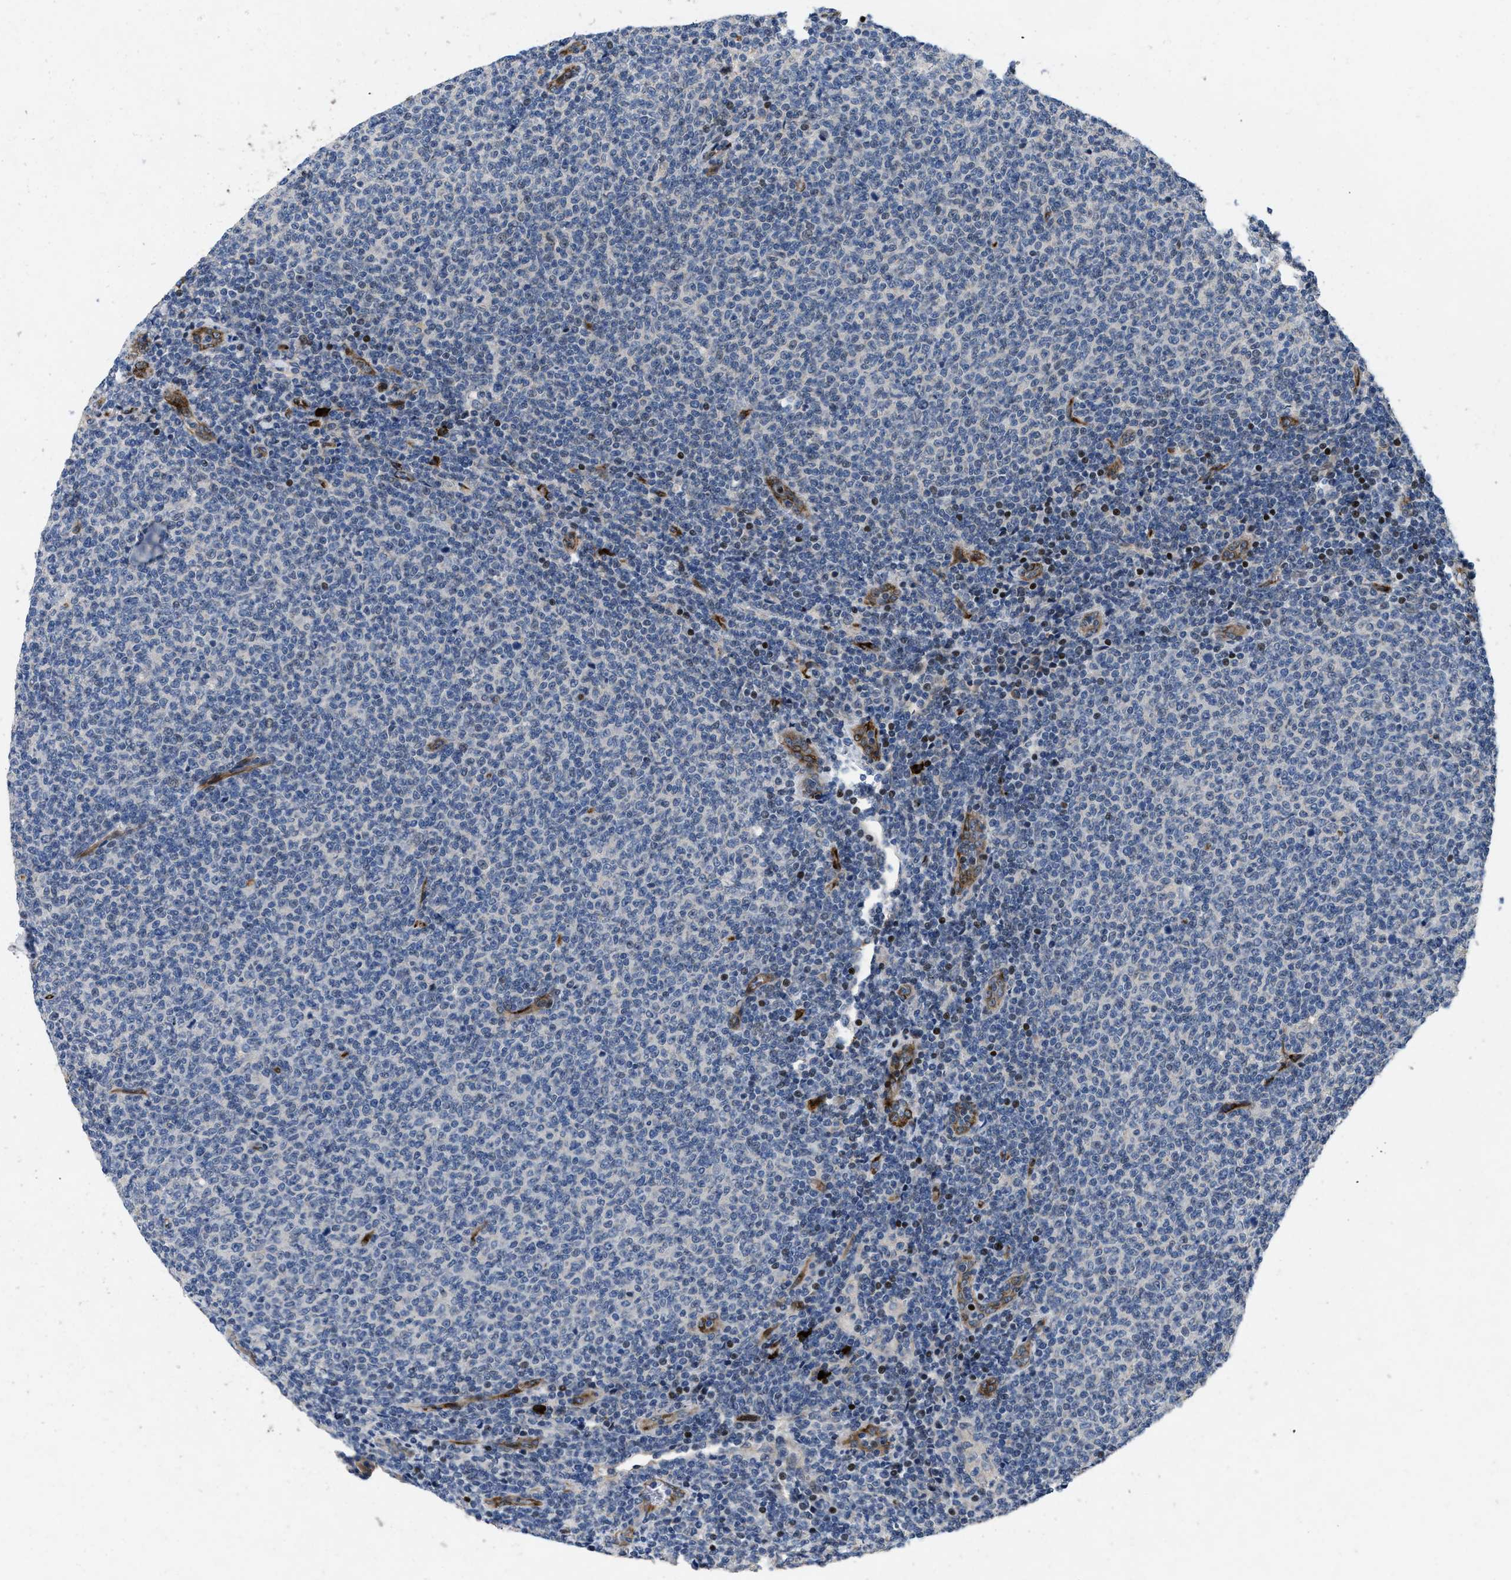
{"staining": {"intensity": "negative", "quantity": "none", "location": "none"}, "tissue": "lymphoma", "cell_type": "Tumor cells", "image_type": "cancer", "snomed": [{"axis": "morphology", "description": "Malignant lymphoma, non-Hodgkin's type, Low grade"}, {"axis": "topography", "description": "Lymph node"}], "caption": "Protein analysis of lymphoma displays no significant expression in tumor cells.", "gene": "HSPA12B", "patient": {"sex": "male", "age": 66}}